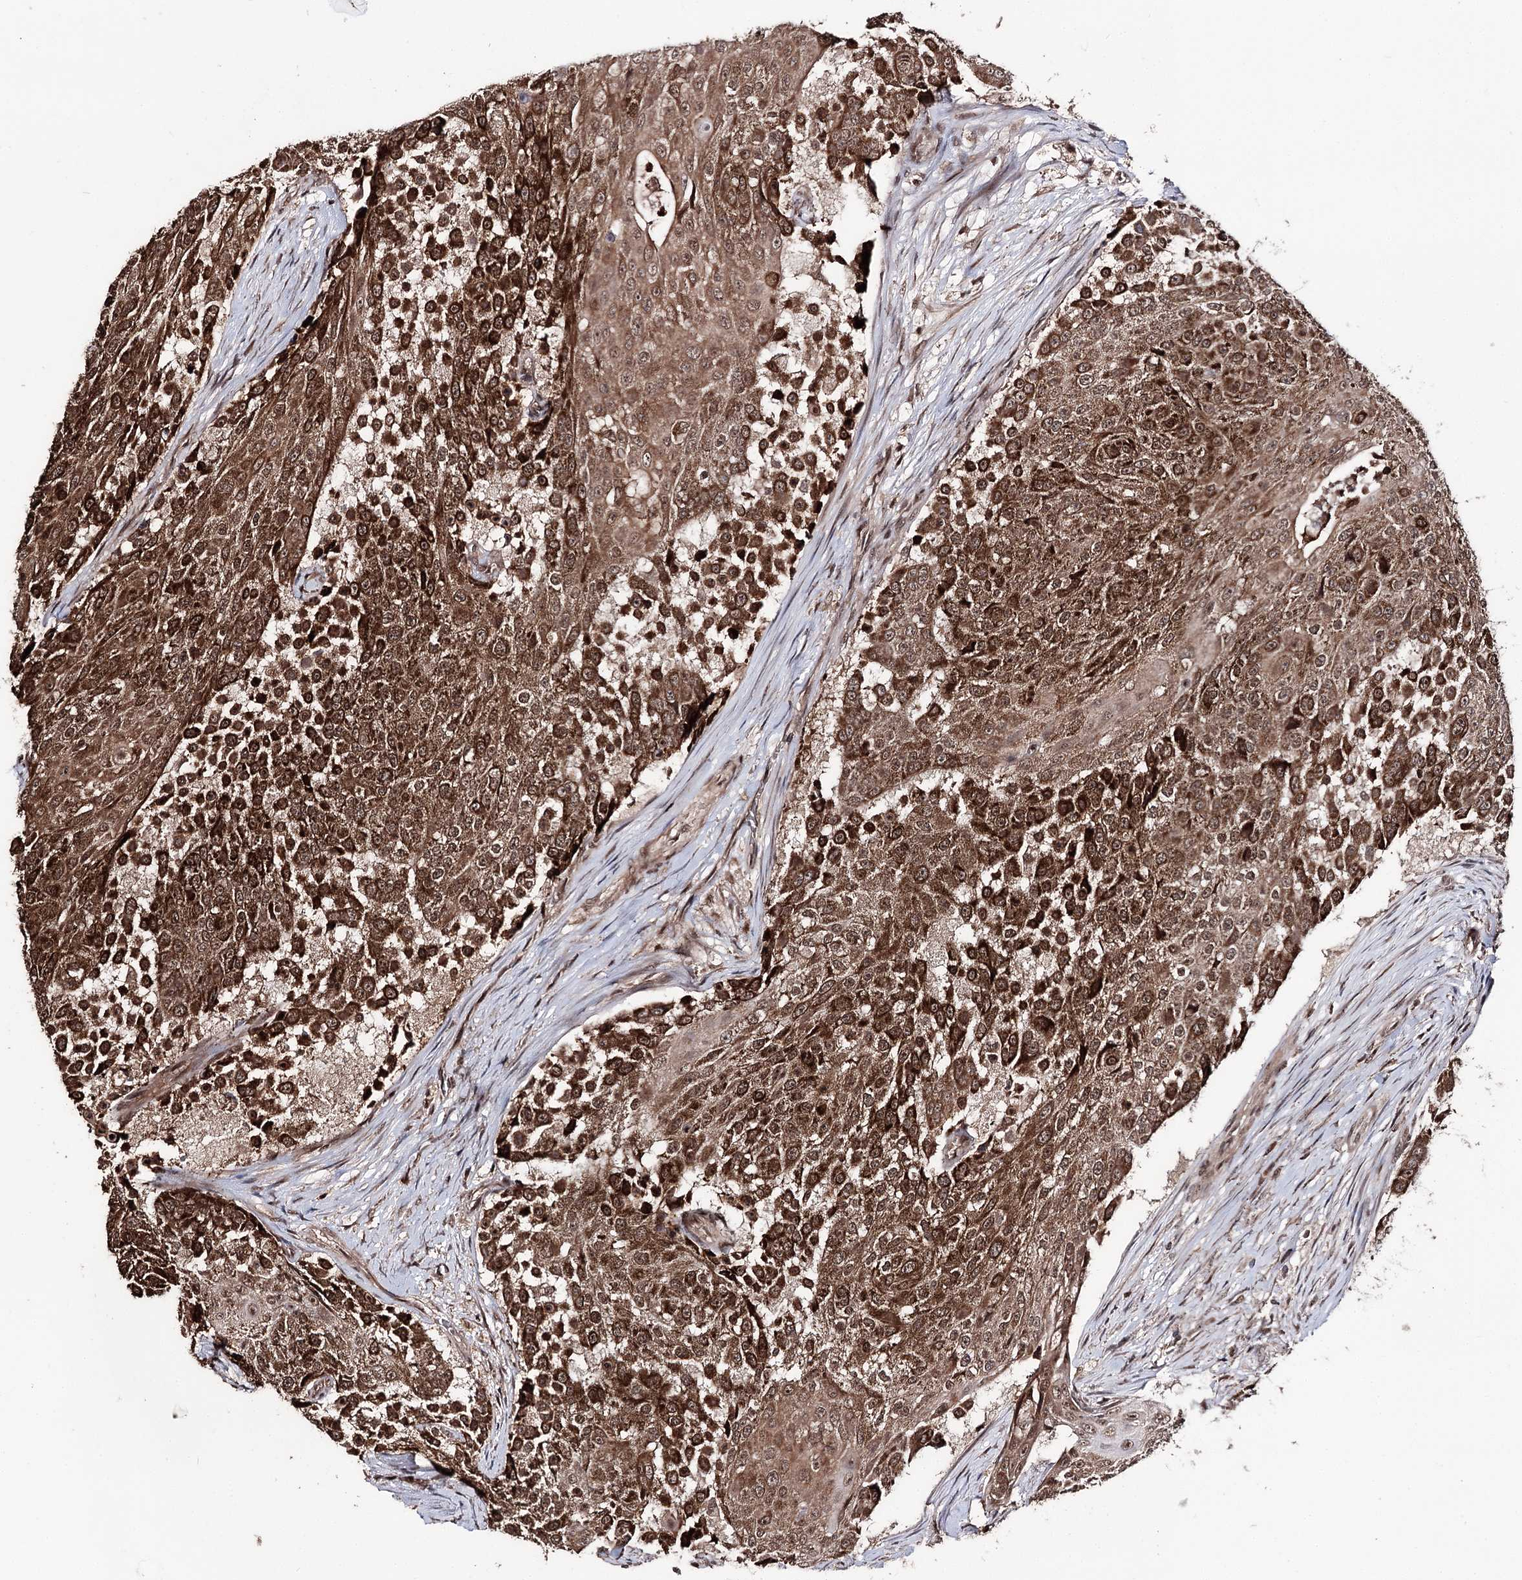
{"staining": {"intensity": "strong", "quantity": ">75%", "location": "cytoplasmic/membranous,nuclear"}, "tissue": "urothelial cancer", "cell_type": "Tumor cells", "image_type": "cancer", "snomed": [{"axis": "morphology", "description": "Urothelial carcinoma, High grade"}, {"axis": "topography", "description": "Urinary bladder"}], "caption": "Protein staining of urothelial cancer tissue demonstrates strong cytoplasmic/membranous and nuclear expression in about >75% of tumor cells. (Brightfield microscopy of DAB IHC at high magnification).", "gene": "FAM53B", "patient": {"sex": "female", "age": 63}}